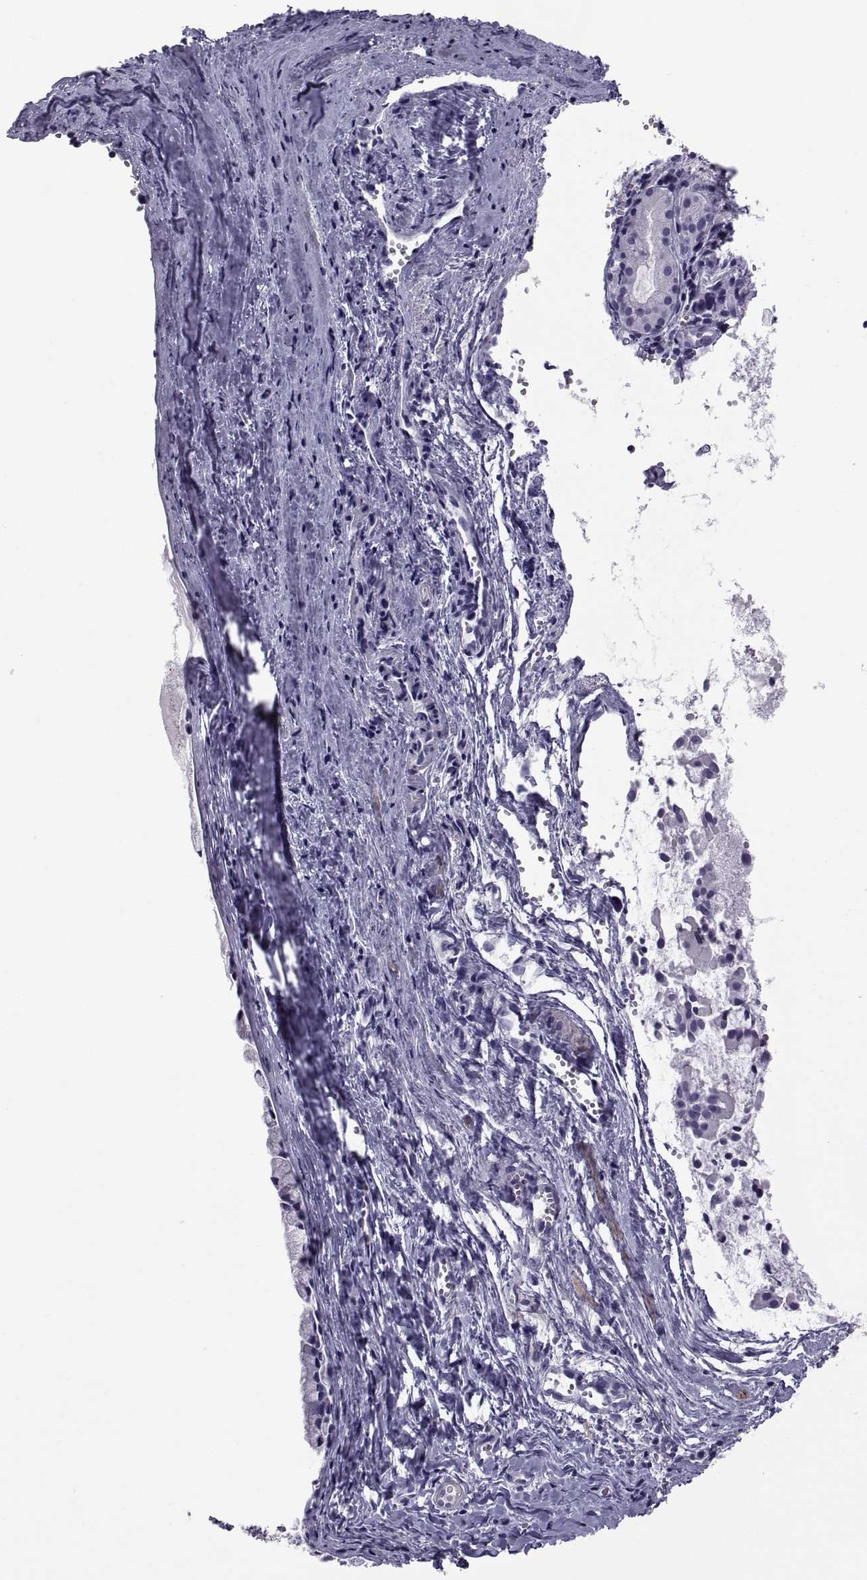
{"staining": {"intensity": "negative", "quantity": "none", "location": "none"}, "tissue": "nasopharynx", "cell_type": "Respiratory epithelial cells", "image_type": "normal", "snomed": [{"axis": "morphology", "description": "Normal tissue, NOS"}, {"axis": "topography", "description": "Nasopharynx"}], "caption": "The image exhibits no staining of respiratory epithelial cells in benign nasopharynx. Nuclei are stained in blue.", "gene": "MAGEB1", "patient": {"sex": "male", "age": 83}}